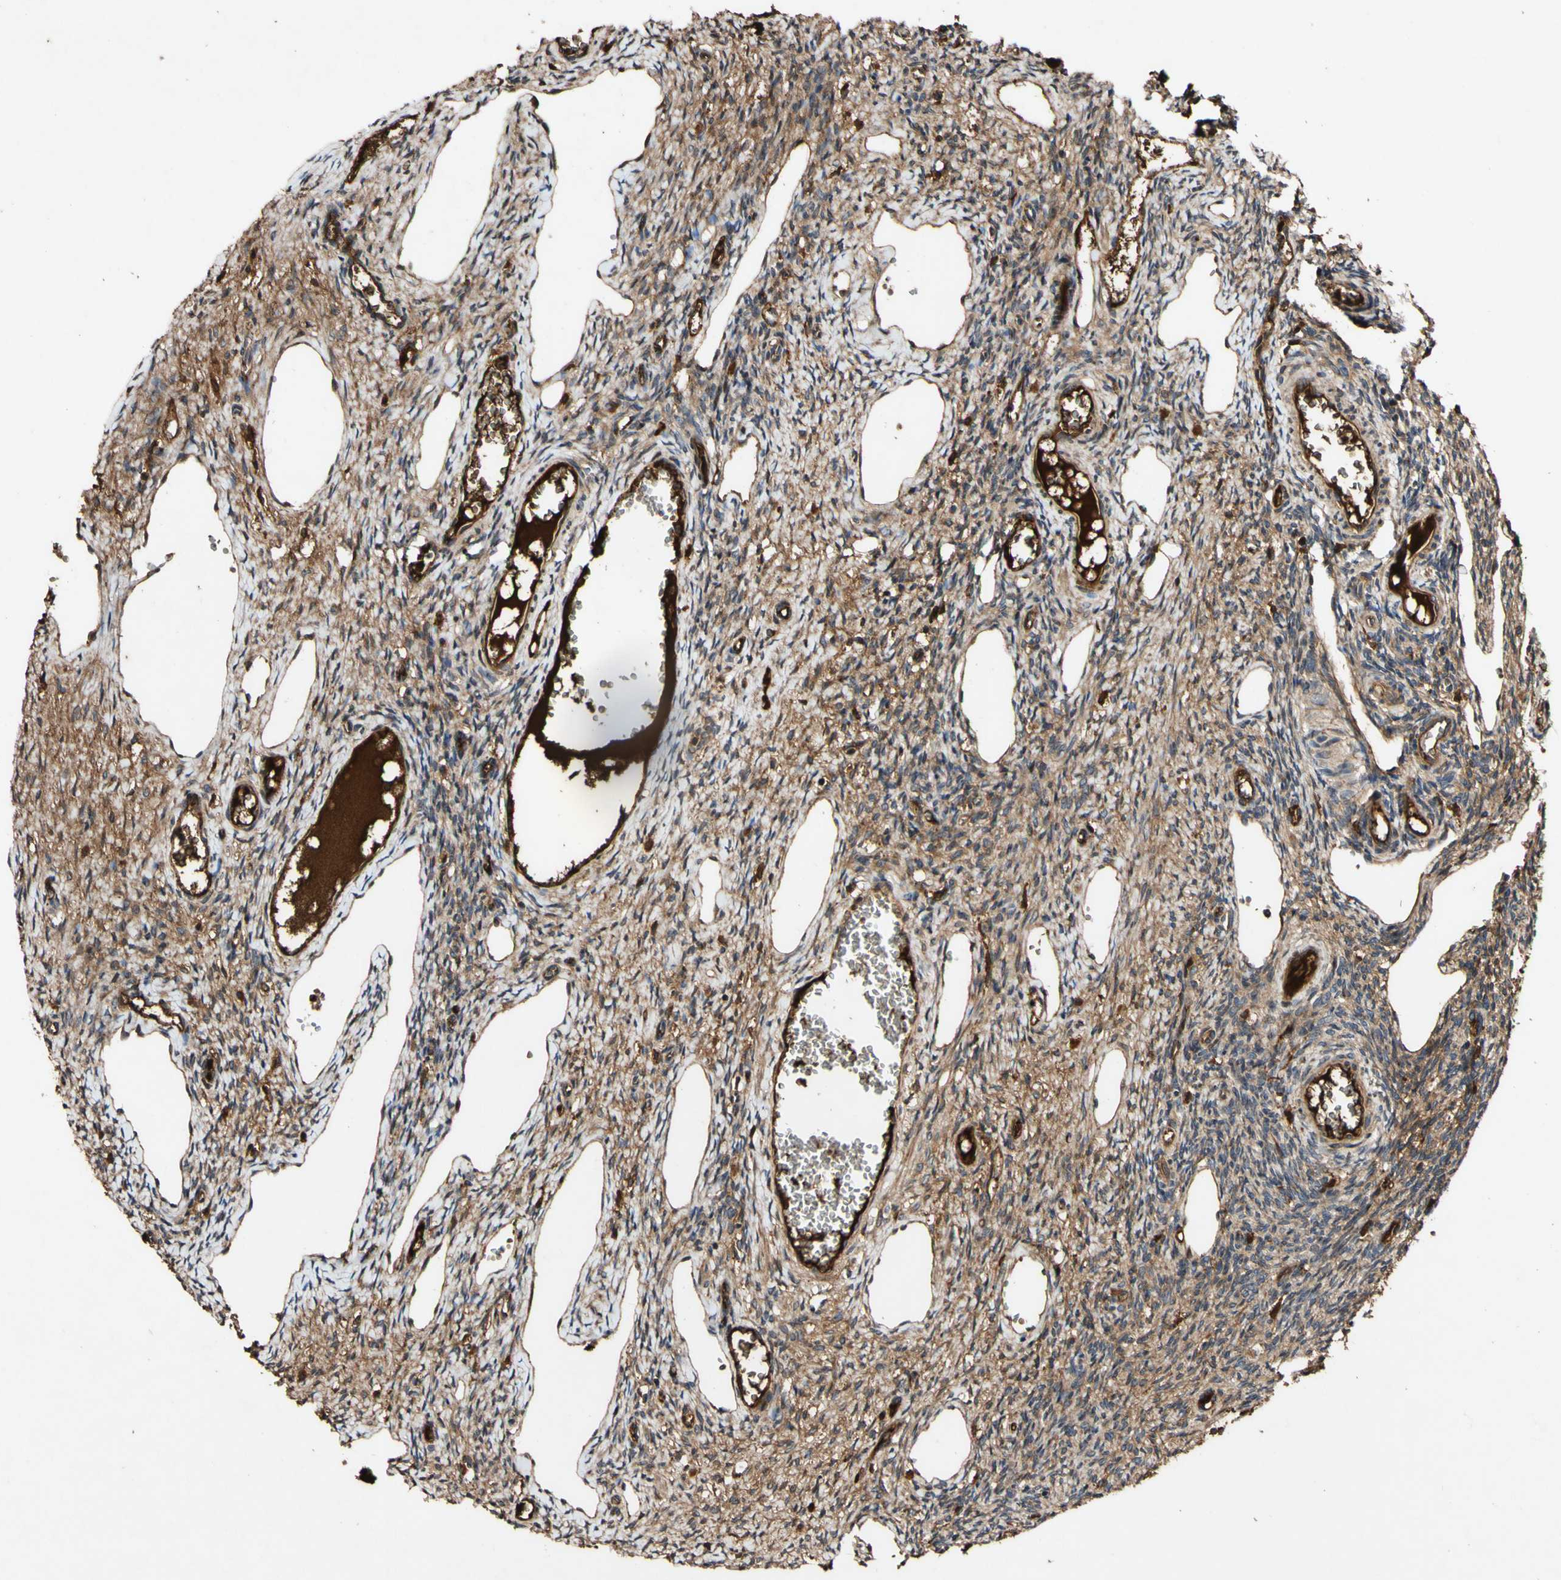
{"staining": {"intensity": "moderate", "quantity": "25%-75%", "location": "cytoplasmic/membranous"}, "tissue": "ovary", "cell_type": "Ovarian stroma cells", "image_type": "normal", "snomed": [{"axis": "morphology", "description": "Normal tissue, NOS"}, {"axis": "topography", "description": "Ovary"}], "caption": "Benign ovary reveals moderate cytoplasmic/membranous expression in about 25%-75% of ovarian stroma cells, visualized by immunohistochemistry.", "gene": "PLAT", "patient": {"sex": "female", "age": 33}}